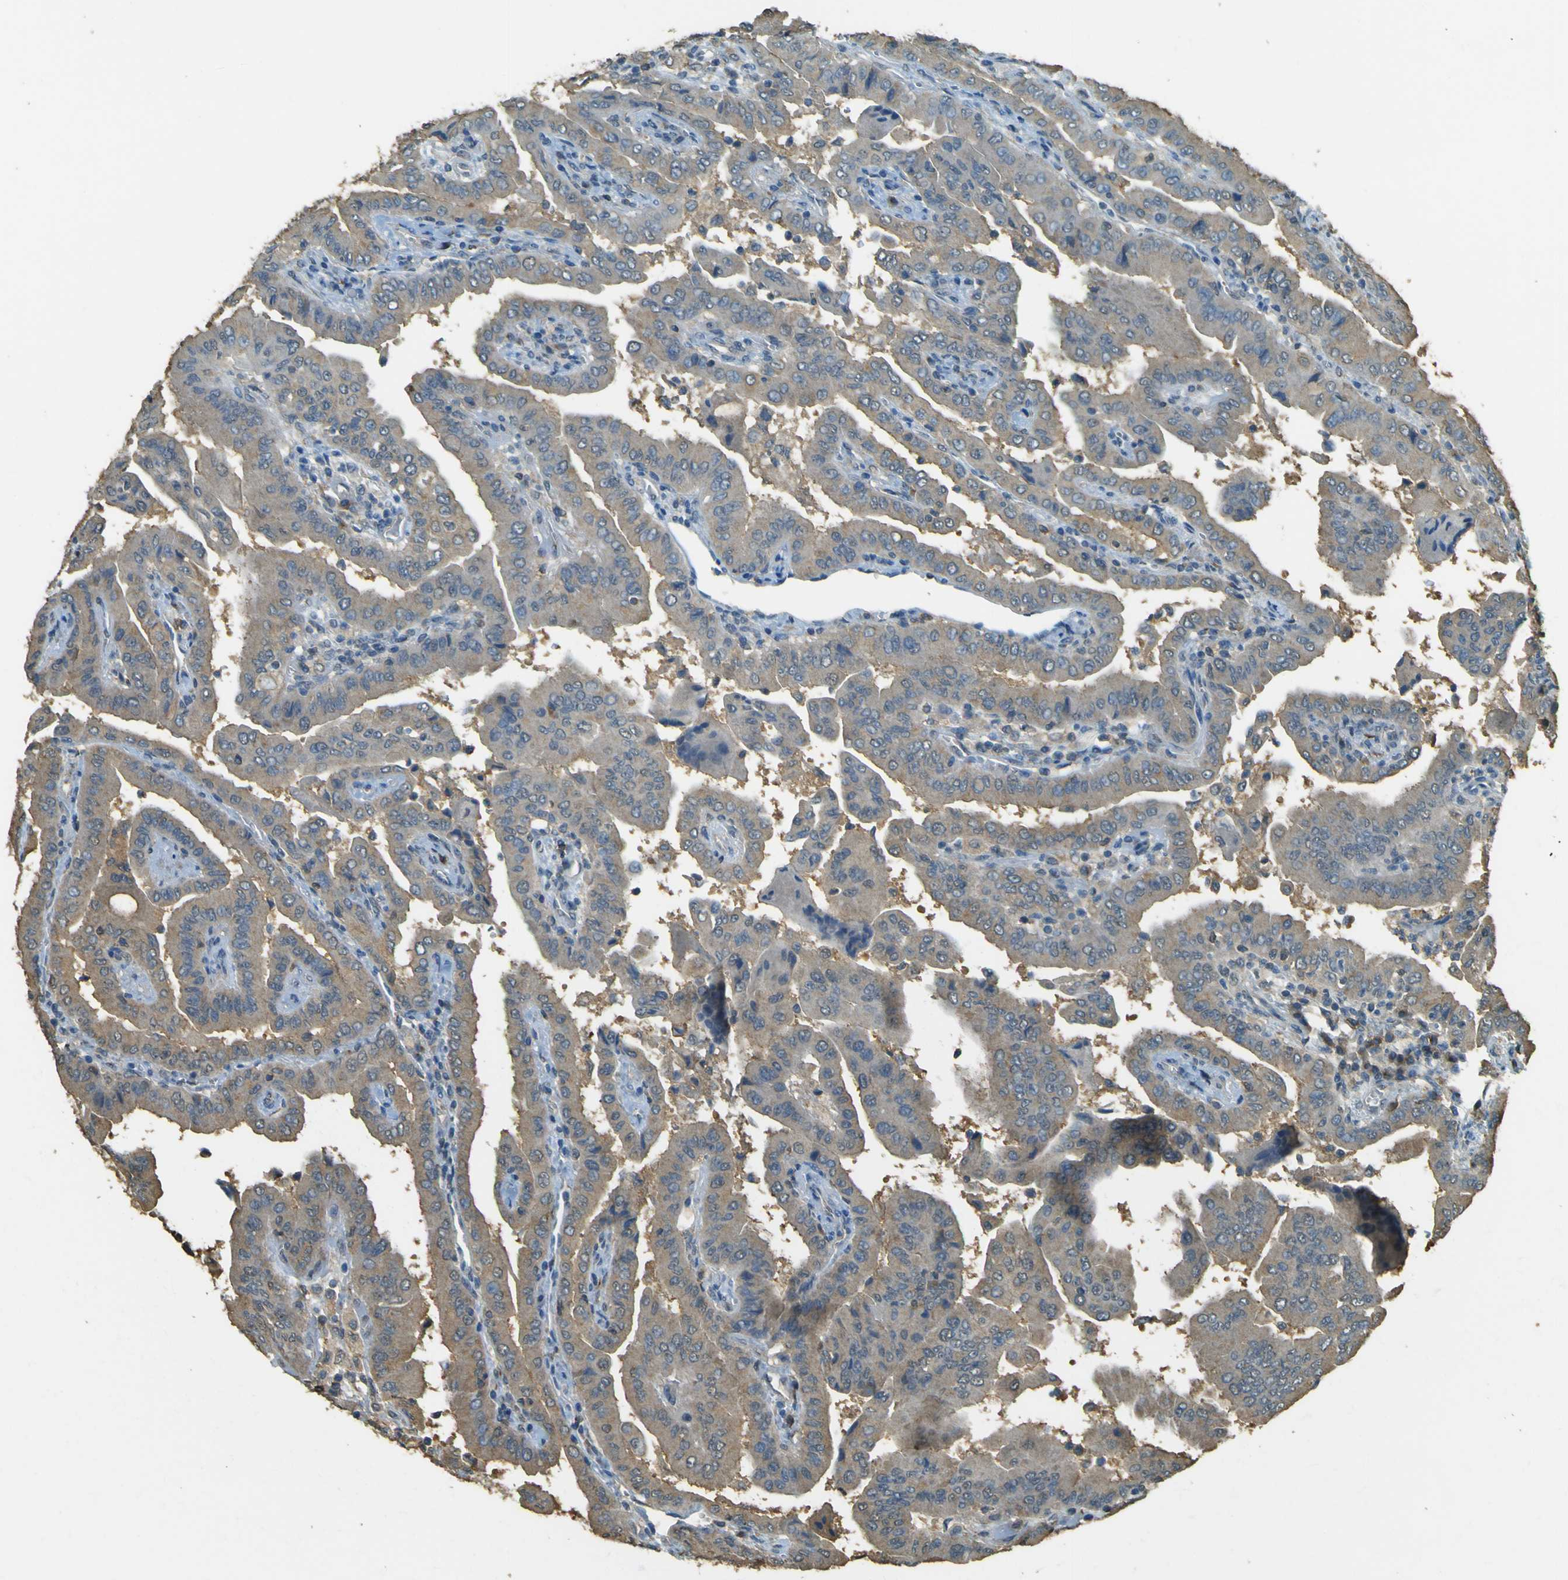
{"staining": {"intensity": "weak", "quantity": "25%-75%", "location": "cytoplasmic/membranous"}, "tissue": "thyroid cancer", "cell_type": "Tumor cells", "image_type": "cancer", "snomed": [{"axis": "morphology", "description": "Papillary adenocarcinoma, NOS"}, {"axis": "topography", "description": "Thyroid gland"}], "caption": "Thyroid cancer tissue exhibits weak cytoplasmic/membranous positivity in approximately 25%-75% of tumor cells", "gene": "GOLGA1", "patient": {"sex": "male", "age": 33}}